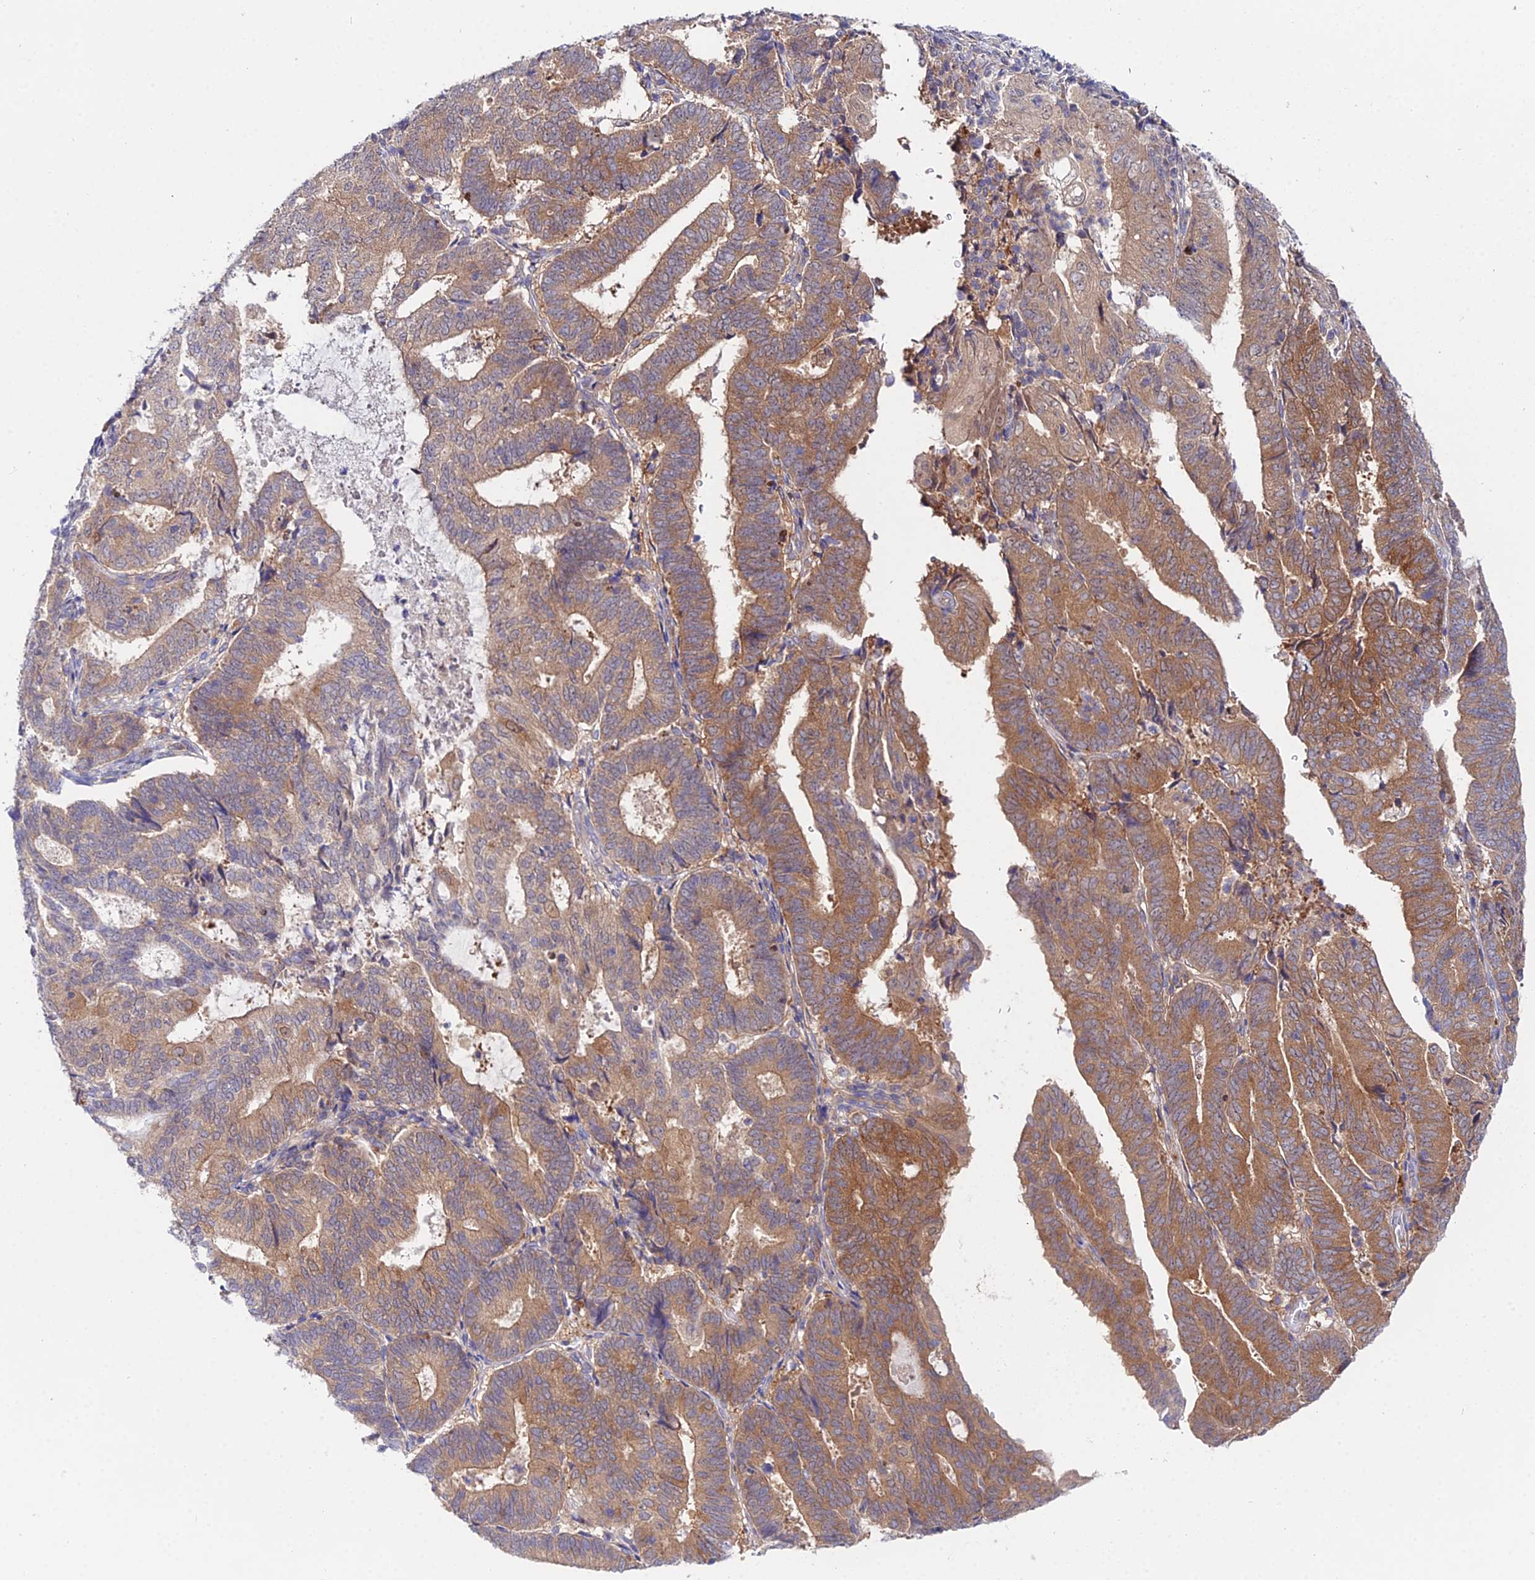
{"staining": {"intensity": "moderate", "quantity": ">75%", "location": "cytoplasmic/membranous"}, "tissue": "endometrial cancer", "cell_type": "Tumor cells", "image_type": "cancer", "snomed": [{"axis": "morphology", "description": "Adenocarcinoma, NOS"}, {"axis": "topography", "description": "Endometrium"}], "caption": "Moderate cytoplasmic/membranous positivity is seen in approximately >75% of tumor cells in adenocarcinoma (endometrial). Immunohistochemistry stains the protein of interest in brown and the nuclei are stained blue.", "gene": "PPP2R2C", "patient": {"sex": "female", "age": 70}}